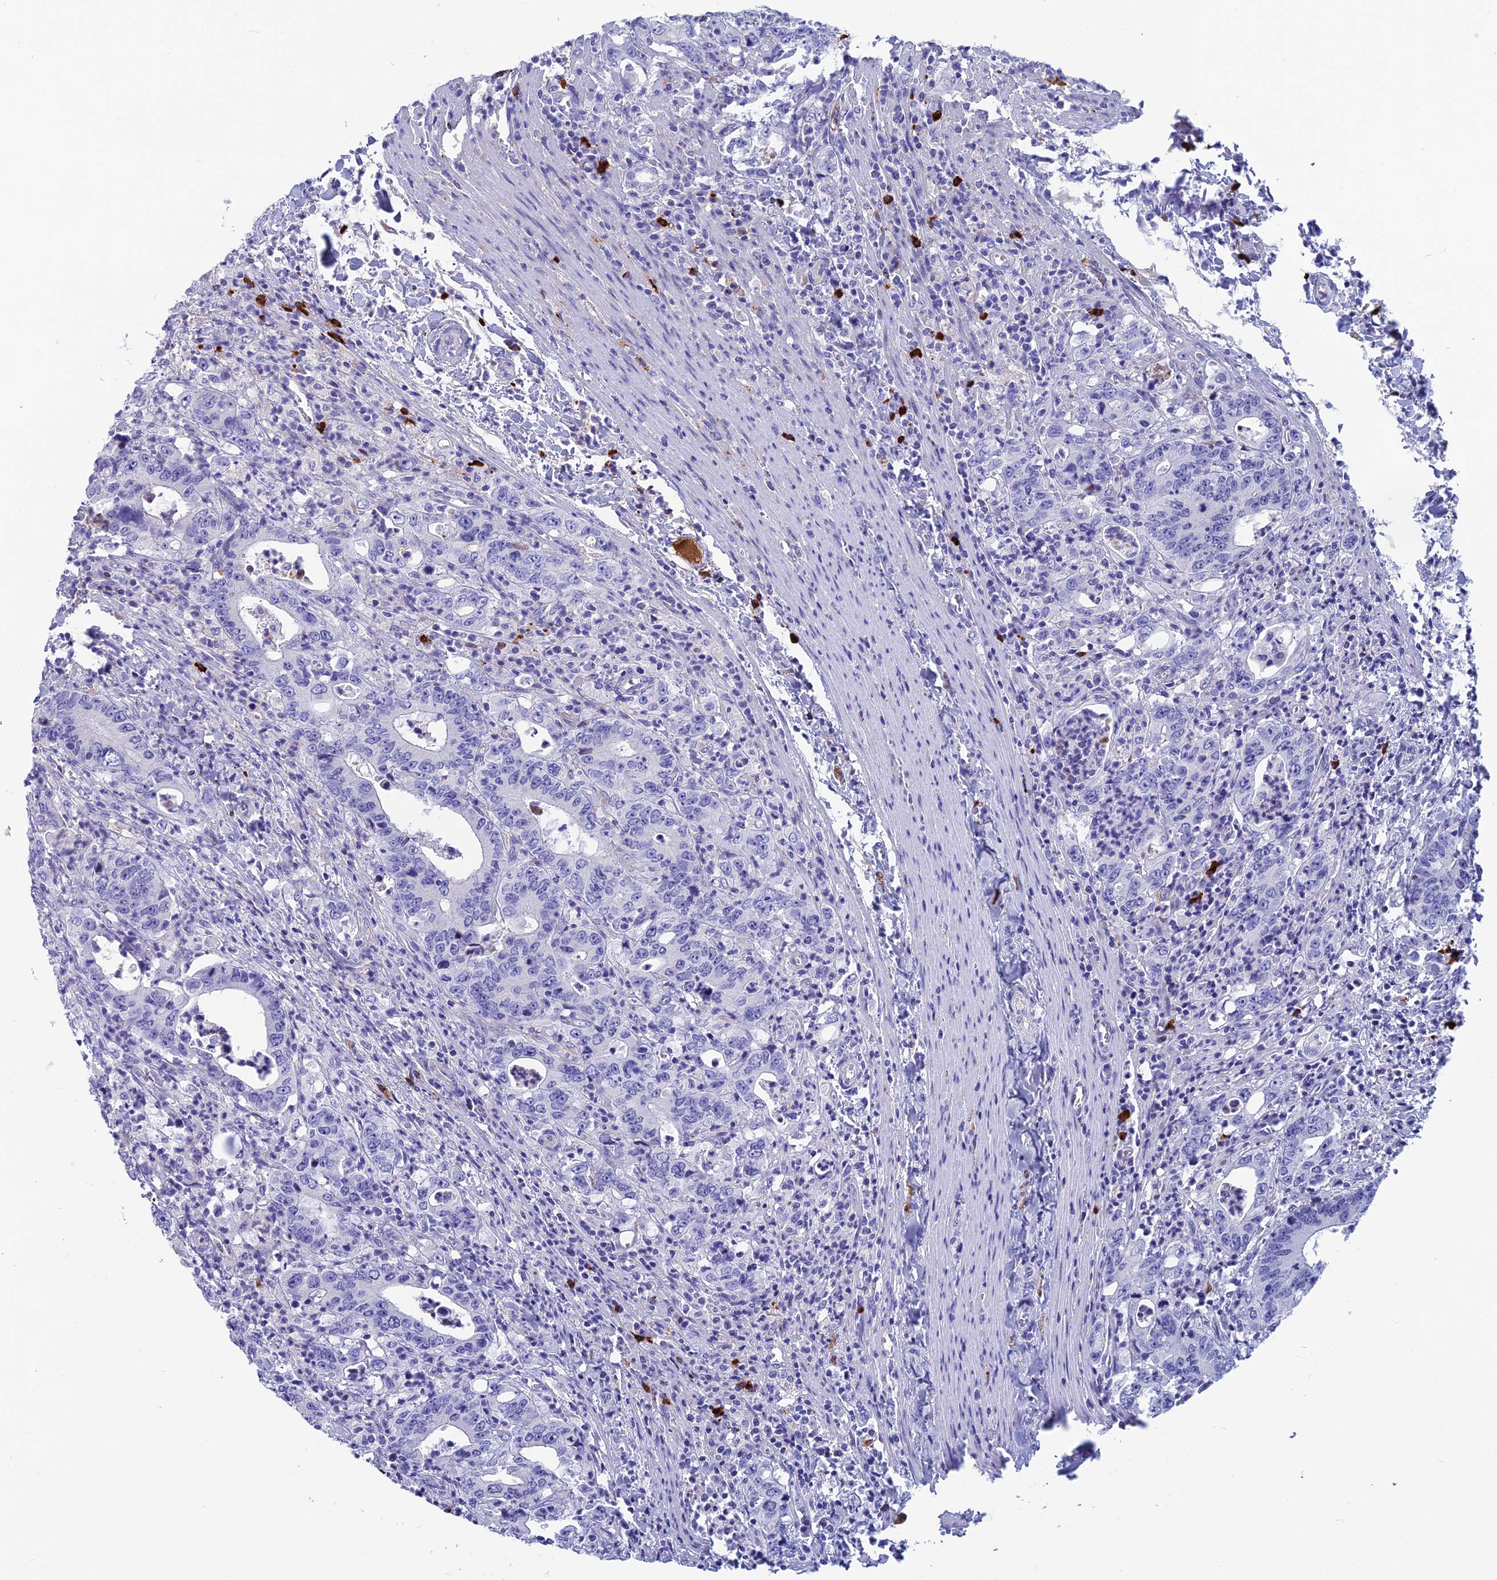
{"staining": {"intensity": "negative", "quantity": "none", "location": "none"}, "tissue": "colorectal cancer", "cell_type": "Tumor cells", "image_type": "cancer", "snomed": [{"axis": "morphology", "description": "Adenocarcinoma, NOS"}, {"axis": "topography", "description": "Colon"}], "caption": "This is a histopathology image of immunohistochemistry staining of adenocarcinoma (colorectal), which shows no positivity in tumor cells.", "gene": "SNAP91", "patient": {"sex": "female", "age": 75}}